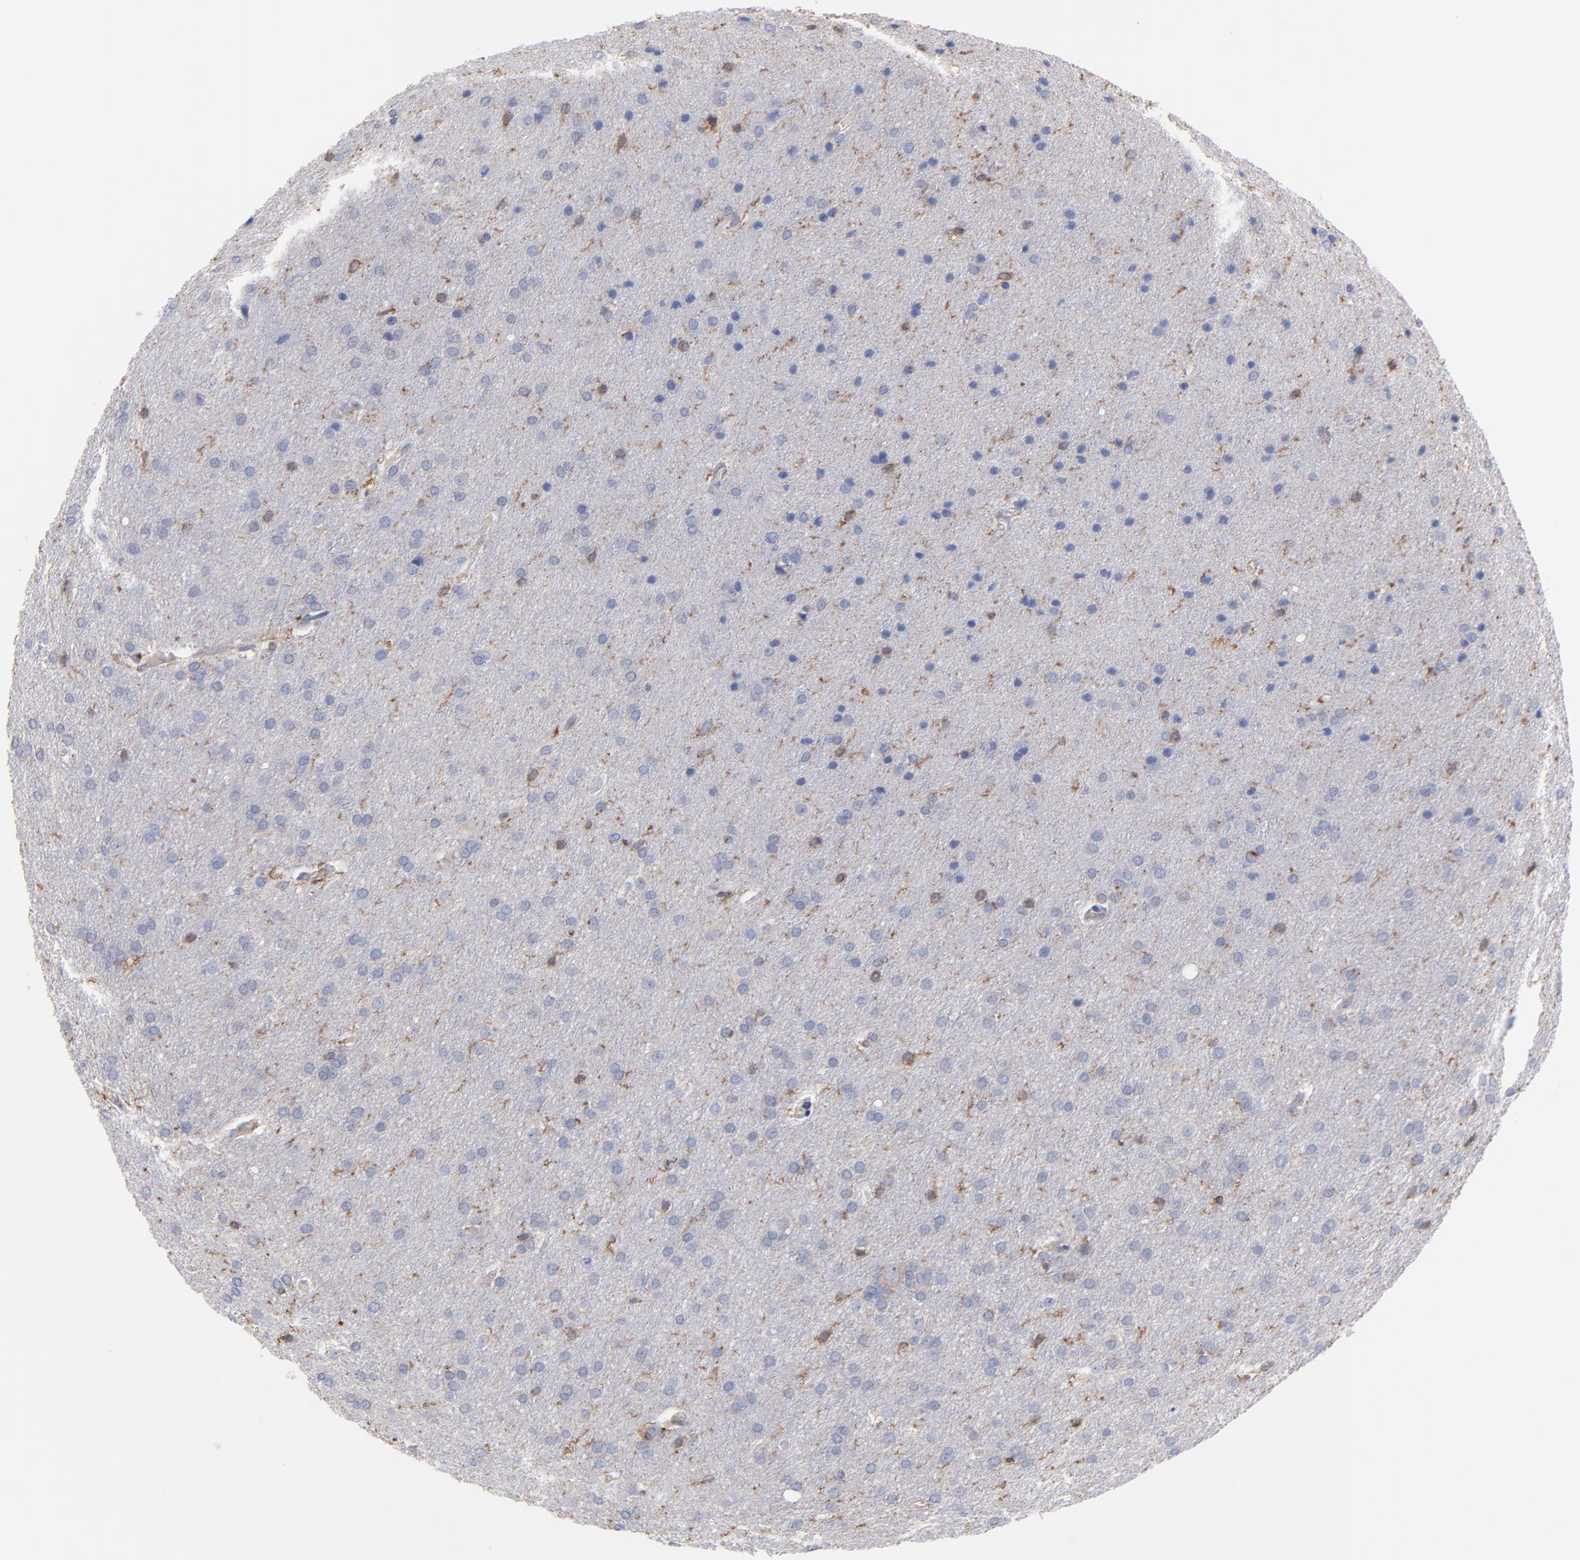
{"staining": {"intensity": "weak", "quantity": "25%-75%", "location": "cytoplasmic/membranous"}, "tissue": "glioma", "cell_type": "Tumor cells", "image_type": "cancer", "snomed": [{"axis": "morphology", "description": "Glioma, malignant, Low grade"}, {"axis": "topography", "description": "Brain"}], "caption": "Protein staining of malignant glioma (low-grade) tissue exhibits weak cytoplasmic/membranous positivity in about 25%-75% of tumor cells.", "gene": "ASL", "patient": {"sex": "female", "age": 32}}